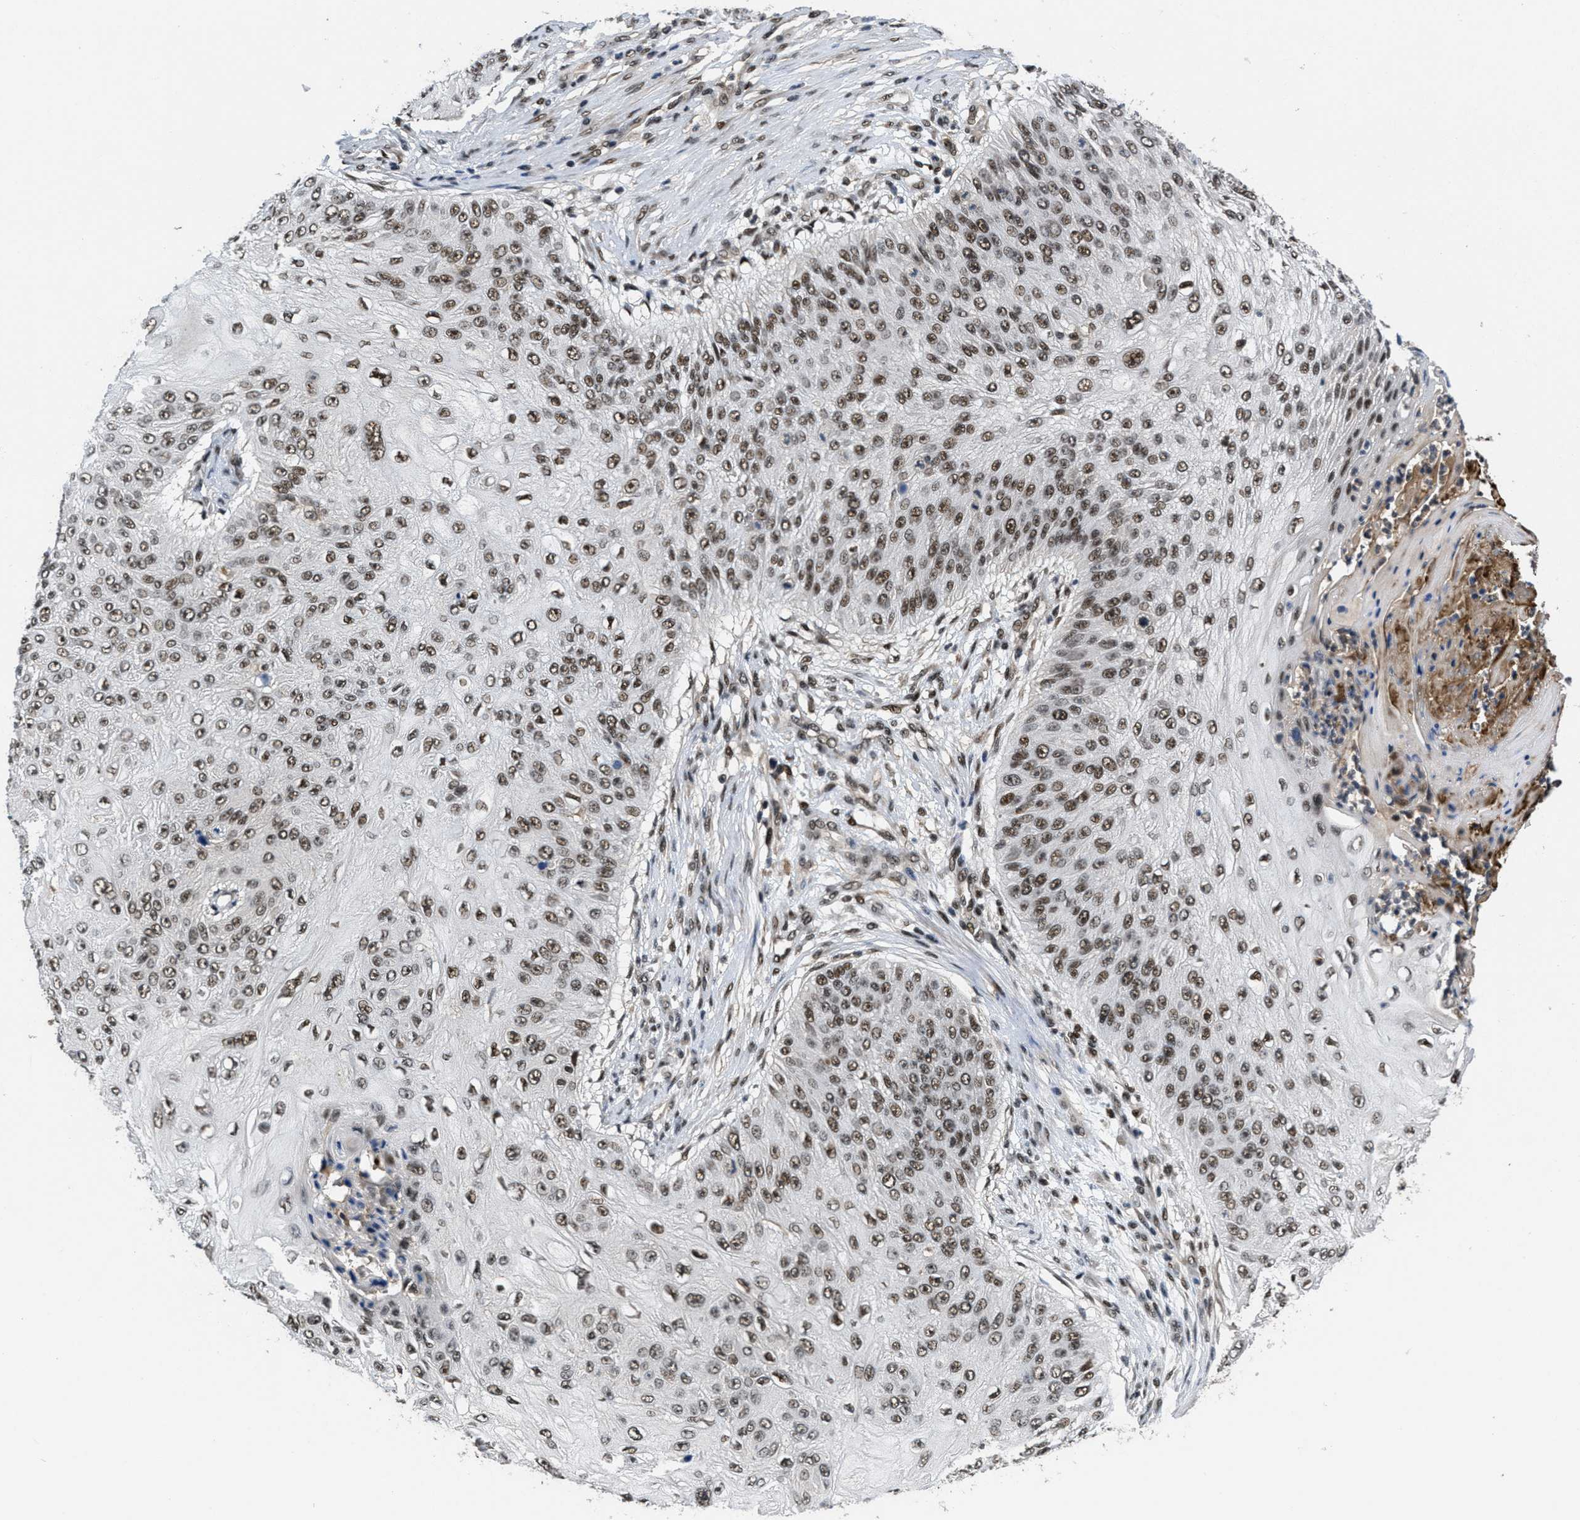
{"staining": {"intensity": "strong", "quantity": ">75%", "location": "nuclear"}, "tissue": "skin cancer", "cell_type": "Tumor cells", "image_type": "cancer", "snomed": [{"axis": "morphology", "description": "Squamous cell carcinoma, NOS"}, {"axis": "topography", "description": "Skin"}], "caption": "The histopathology image demonstrates staining of squamous cell carcinoma (skin), revealing strong nuclear protein positivity (brown color) within tumor cells.", "gene": "CUL4B", "patient": {"sex": "female", "age": 80}}